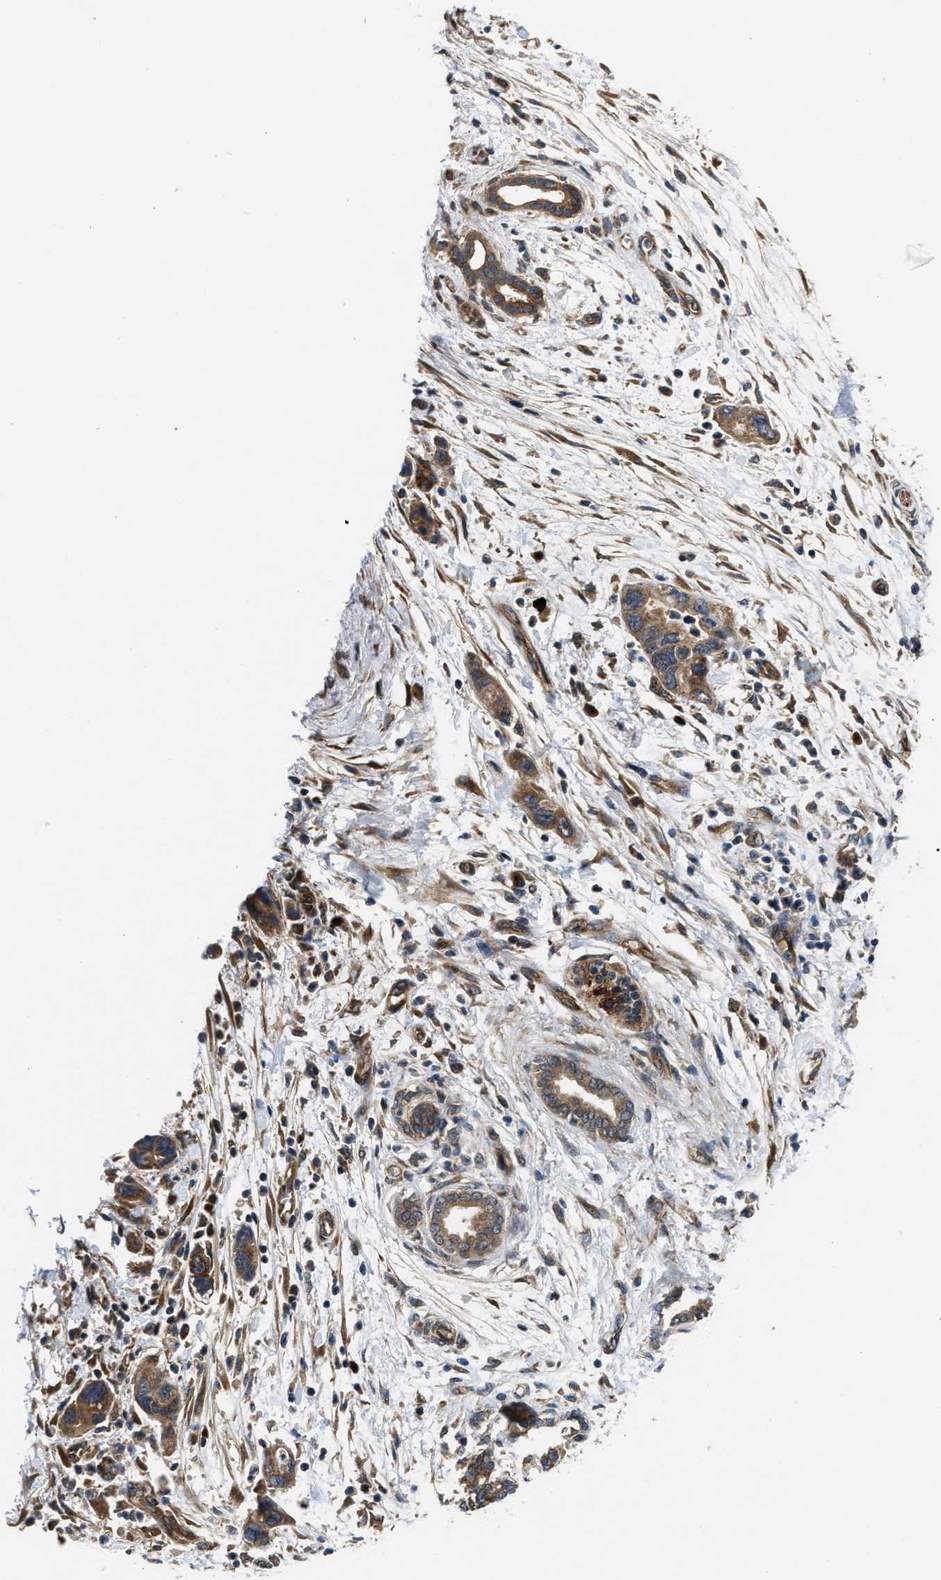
{"staining": {"intensity": "moderate", "quantity": ">75%", "location": "cytoplasmic/membranous"}, "tissue": "pancreatic cancer", "cell_type": "Tumor cells", "image_type": "cancer", "snomed": [{"axis": "morphology", "description": "Normal tissue, NOS"}, {"axis": "morphology", "description": "Adenocarcinoma, NOS"}, {"axis": "topography", "description": "Pancreas"}], "caption": "Pancreatic adenocarcinoma stained with a protein marker exhibits moderate staining in tumor cells.", "gene": "PNPLA8", "patient": {"sex": "female", "age": 71}}